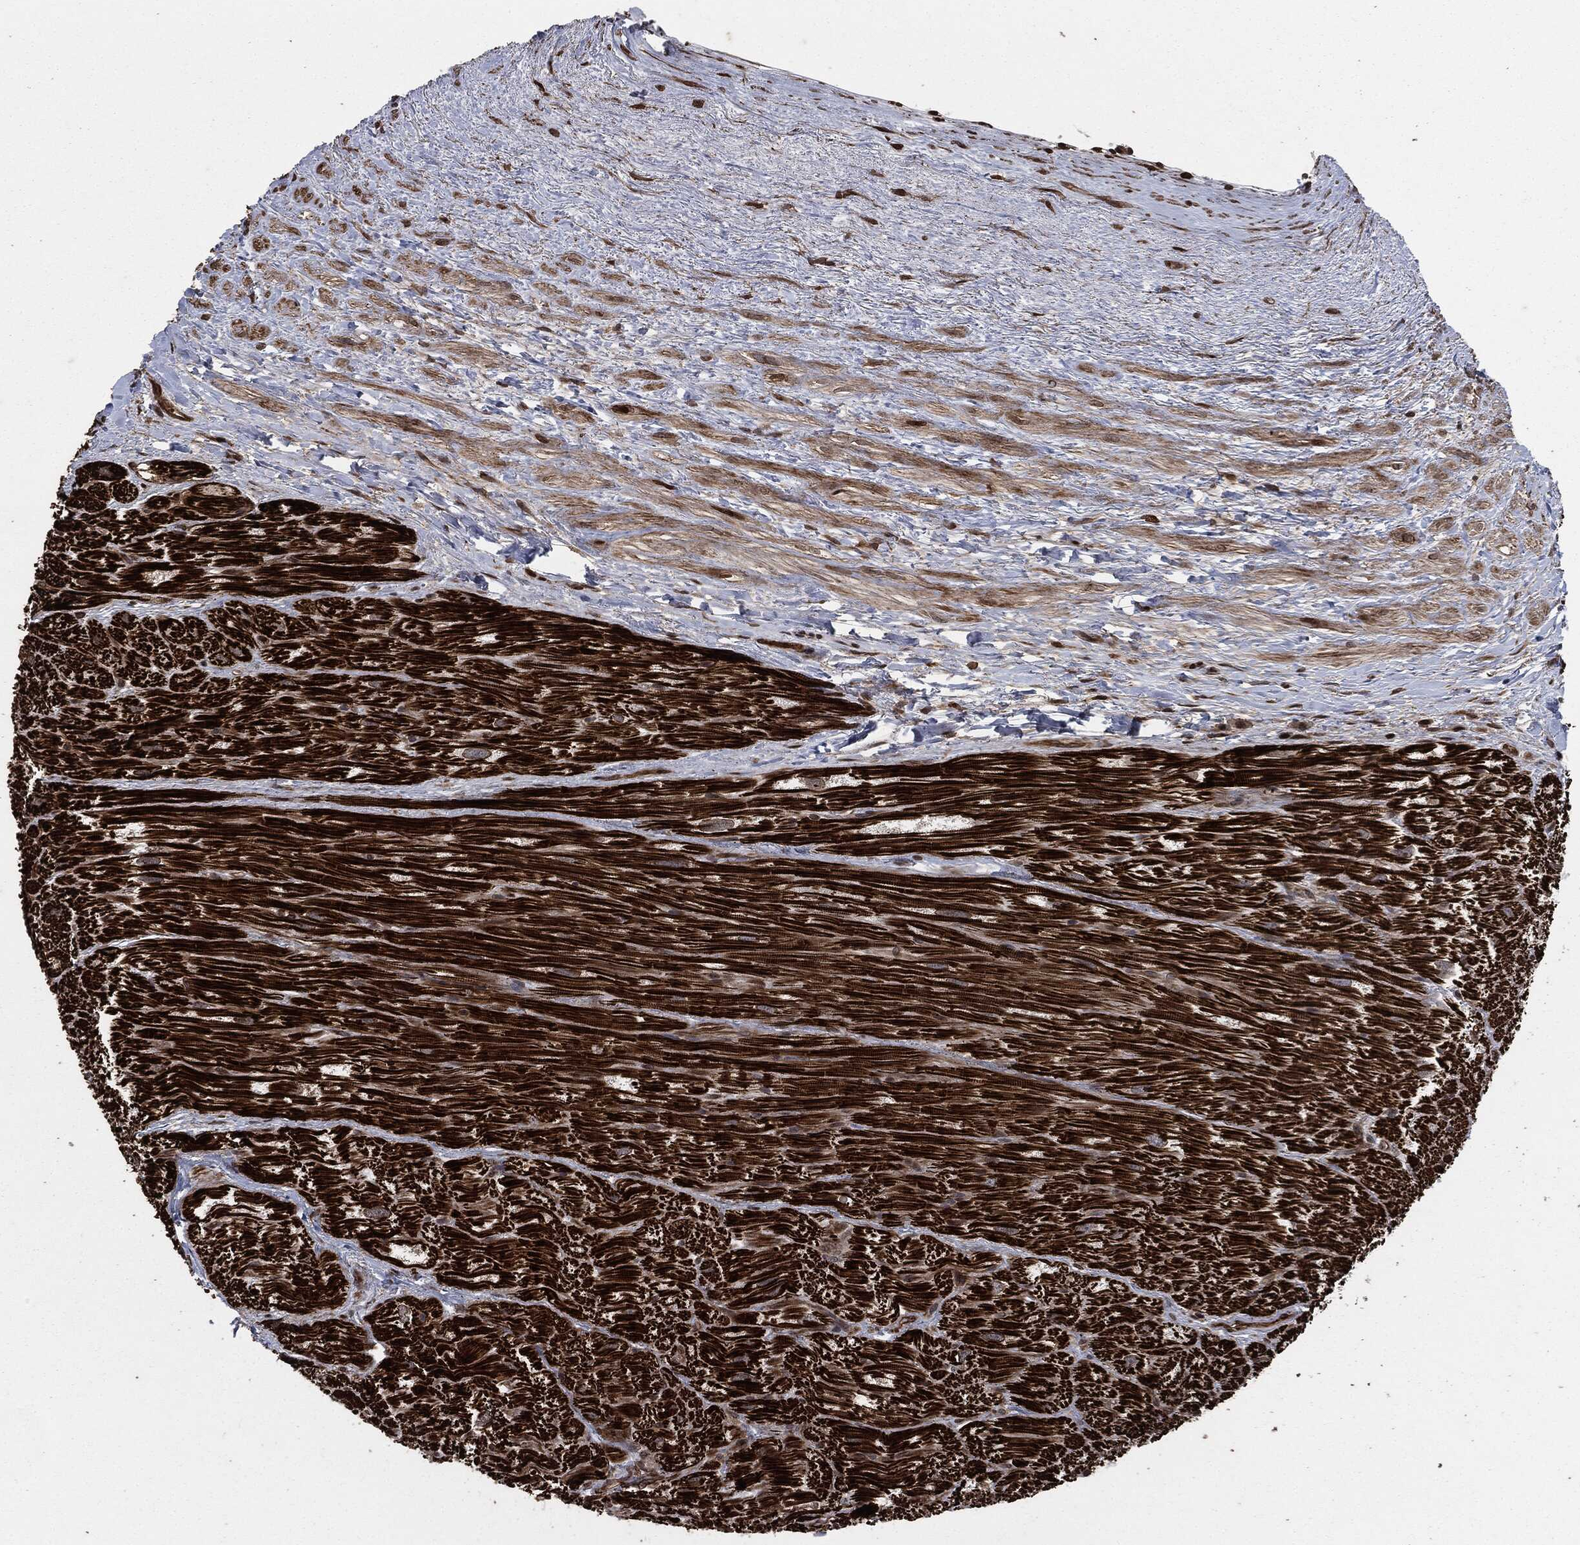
{"staining": {"intensity": "strong", "quantity": ">75%", "location": "cytoplasmic/membranous"}, "tissue": "heart muscle", "cell_type": "Cardiomyocytes", "image_type": "normal", "snomed": [{"axis": "morphology", "description": "Normal tissue, NOS"}, {"axis": "topography", "description": "Heart"}], "caption": "IHC photomicrograph of unremarkable heart muscle: human heart muscle stained using immunohistochemistry (IHC) displays high levels of strong protein expression localized specifically in the cytoplasmic/membranous of cardiomyocytes, appearing as a cytoplasmic/membranous brown color.", "gene": "IFIT1", "patient": {"sex": "male", "age": 62}}